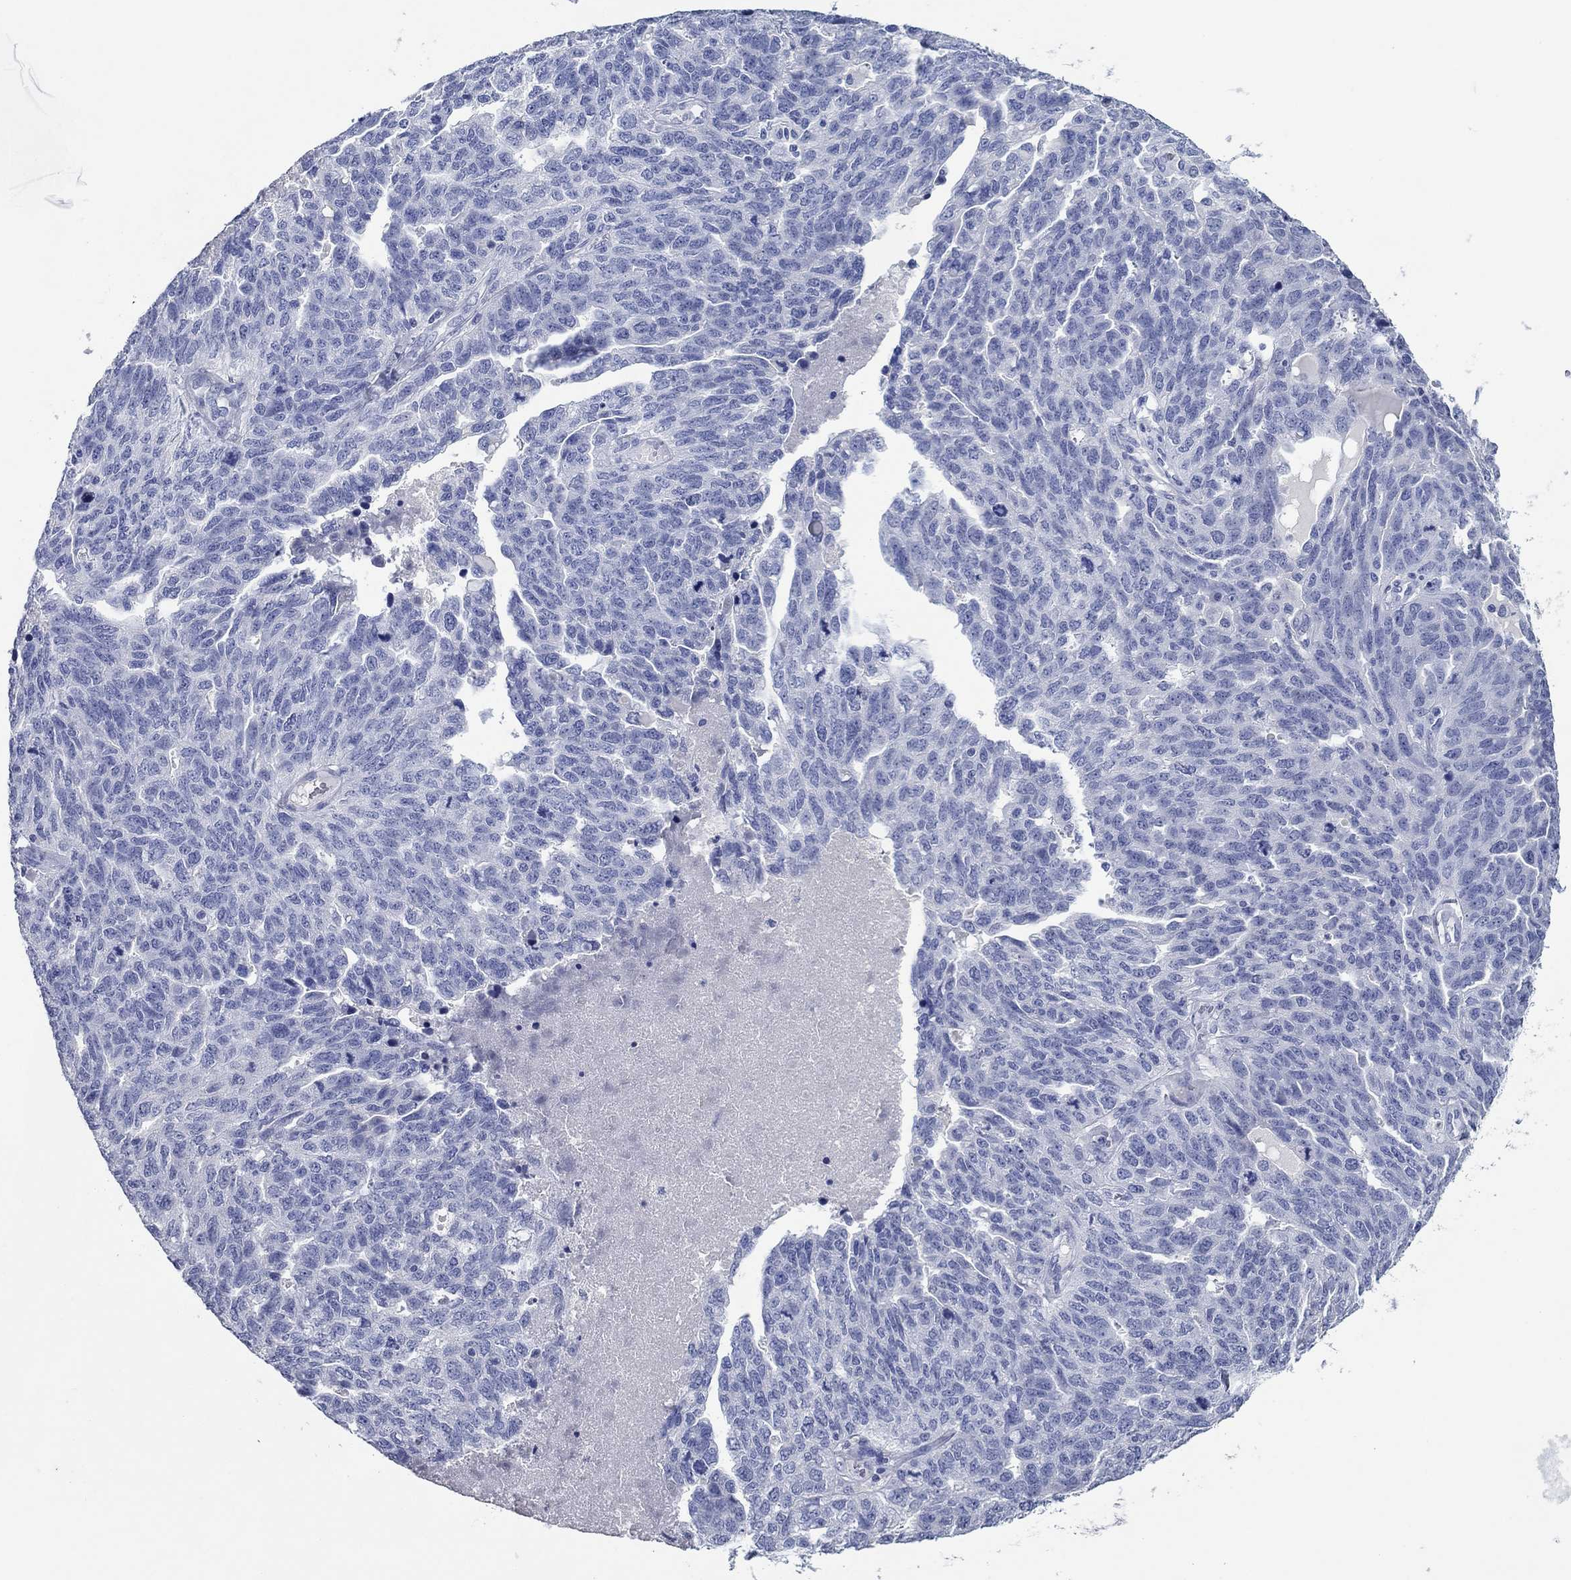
{"staining": {"intensity": "negative", "quantity": "none", "location": "none"}, "tissue": "ovarian cancer", "cell_type": "Tumor cells", "image_type": "cancer", "snomed": [{"axis": "morphology", "description": "Cystadenocarcinoma, serous, NOS"}, {"axis": "topography", "description": "Ovary"}], "caption": "This is an immunohistochemistry (IHC) histopathology image of human serous cystadenocarcinoma (ovarian). There is no staining in tumor cells.", "gene": "POU5F1", "patient": {"sex": "female", "age": 71}}